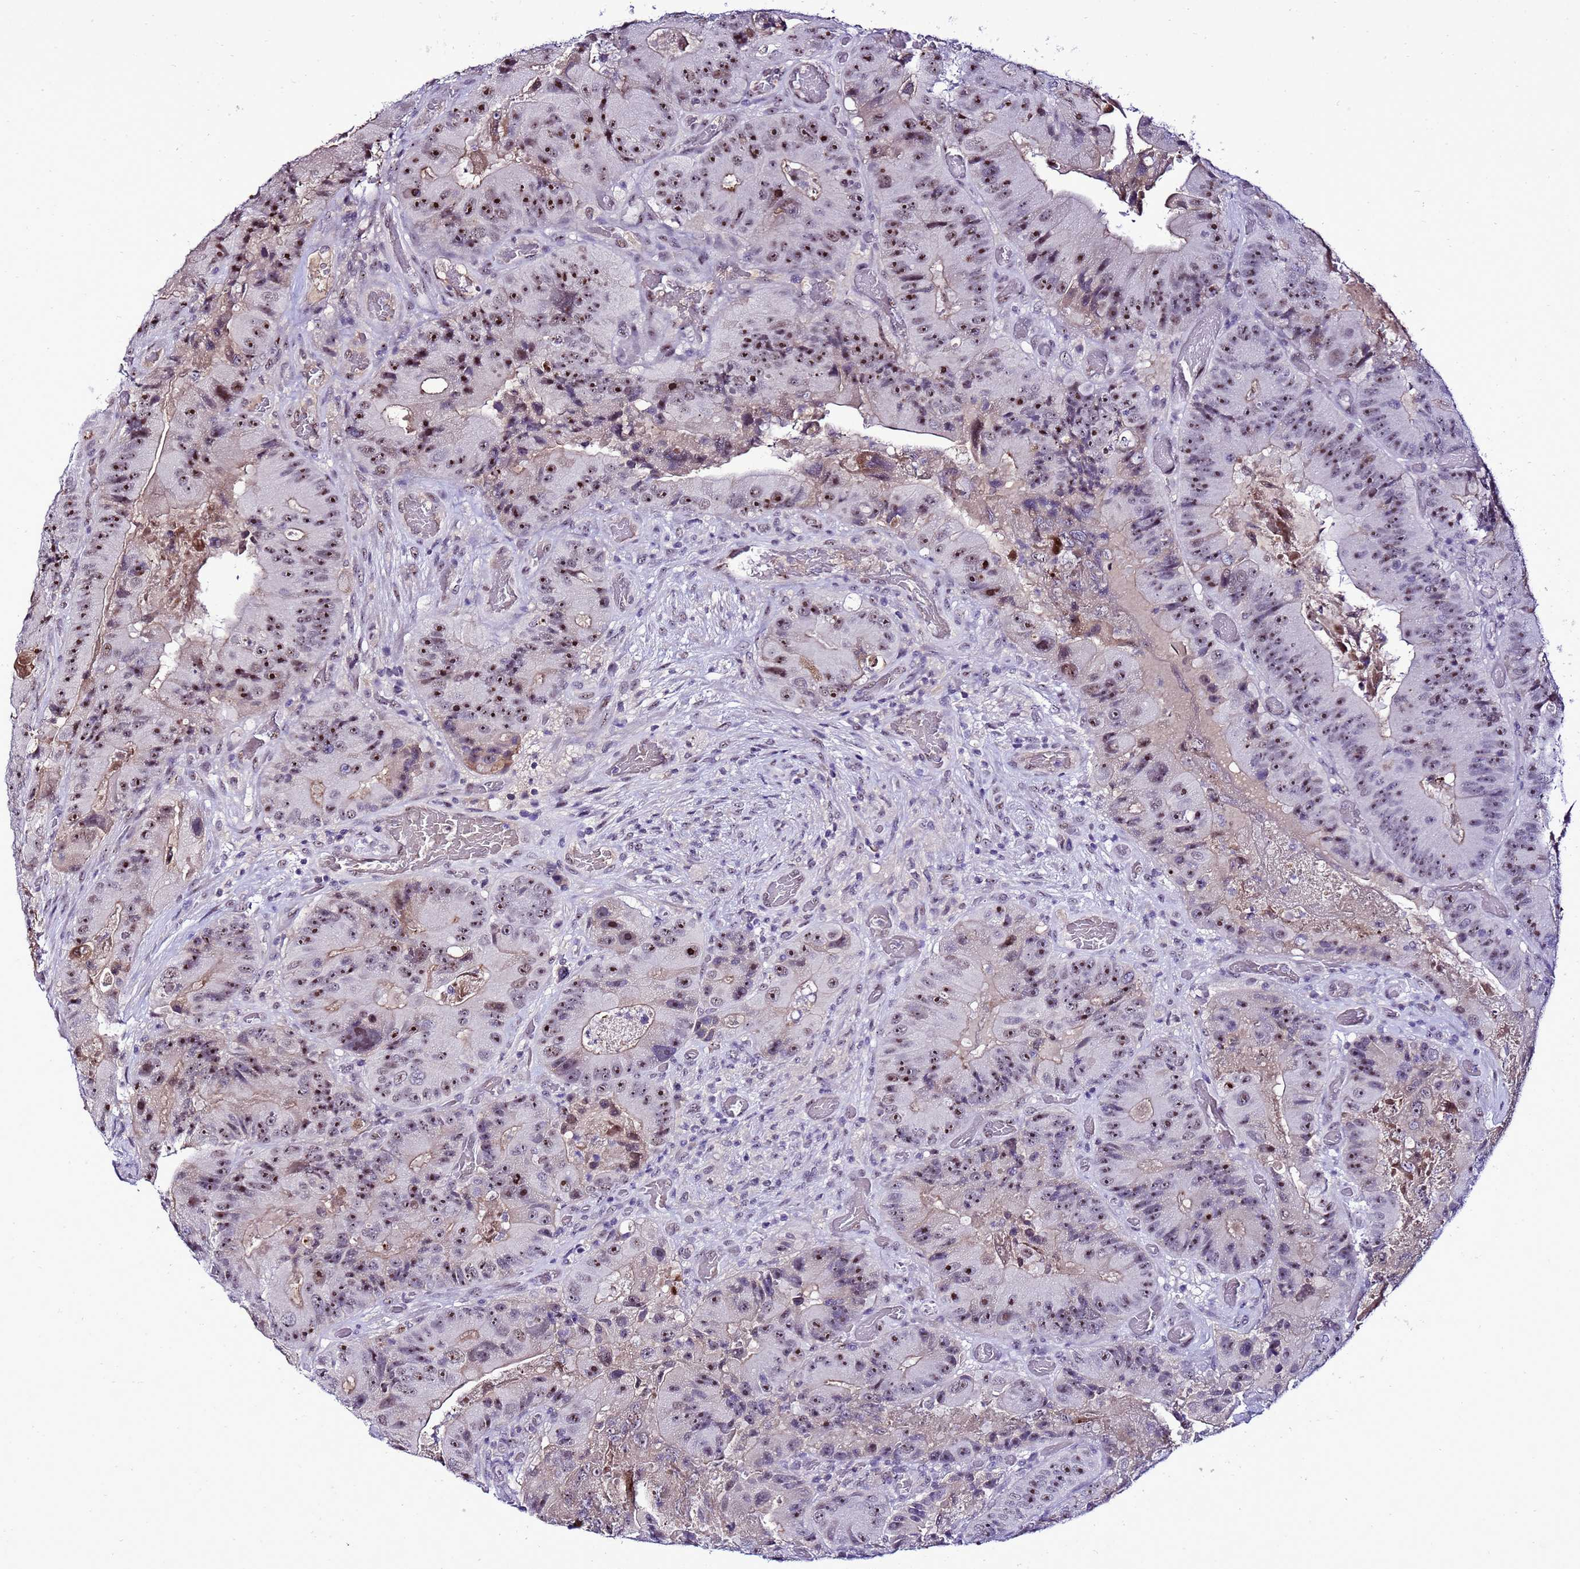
{"staining": {"intensity": "strong", "quantity": ">75%", "location": "nuclear"}, "tissue": "colorectal cancer", "cell_type": "Tumor cells", "image_type": "cancer", "snomed": [{"axis": "morphology", "description": "Adenocarcinoma, NOS"}, {"axis": "topography", "description": "Colon"}], "caption": "A photomicrograph showing strong nuclear expression in about >75% of tumor cells in adenocarcinoma (colorectal), as visualized by brown immunohistochemical staining.", "gene": "C19orf47", "patient": {"sex": "female", "age": 86}}